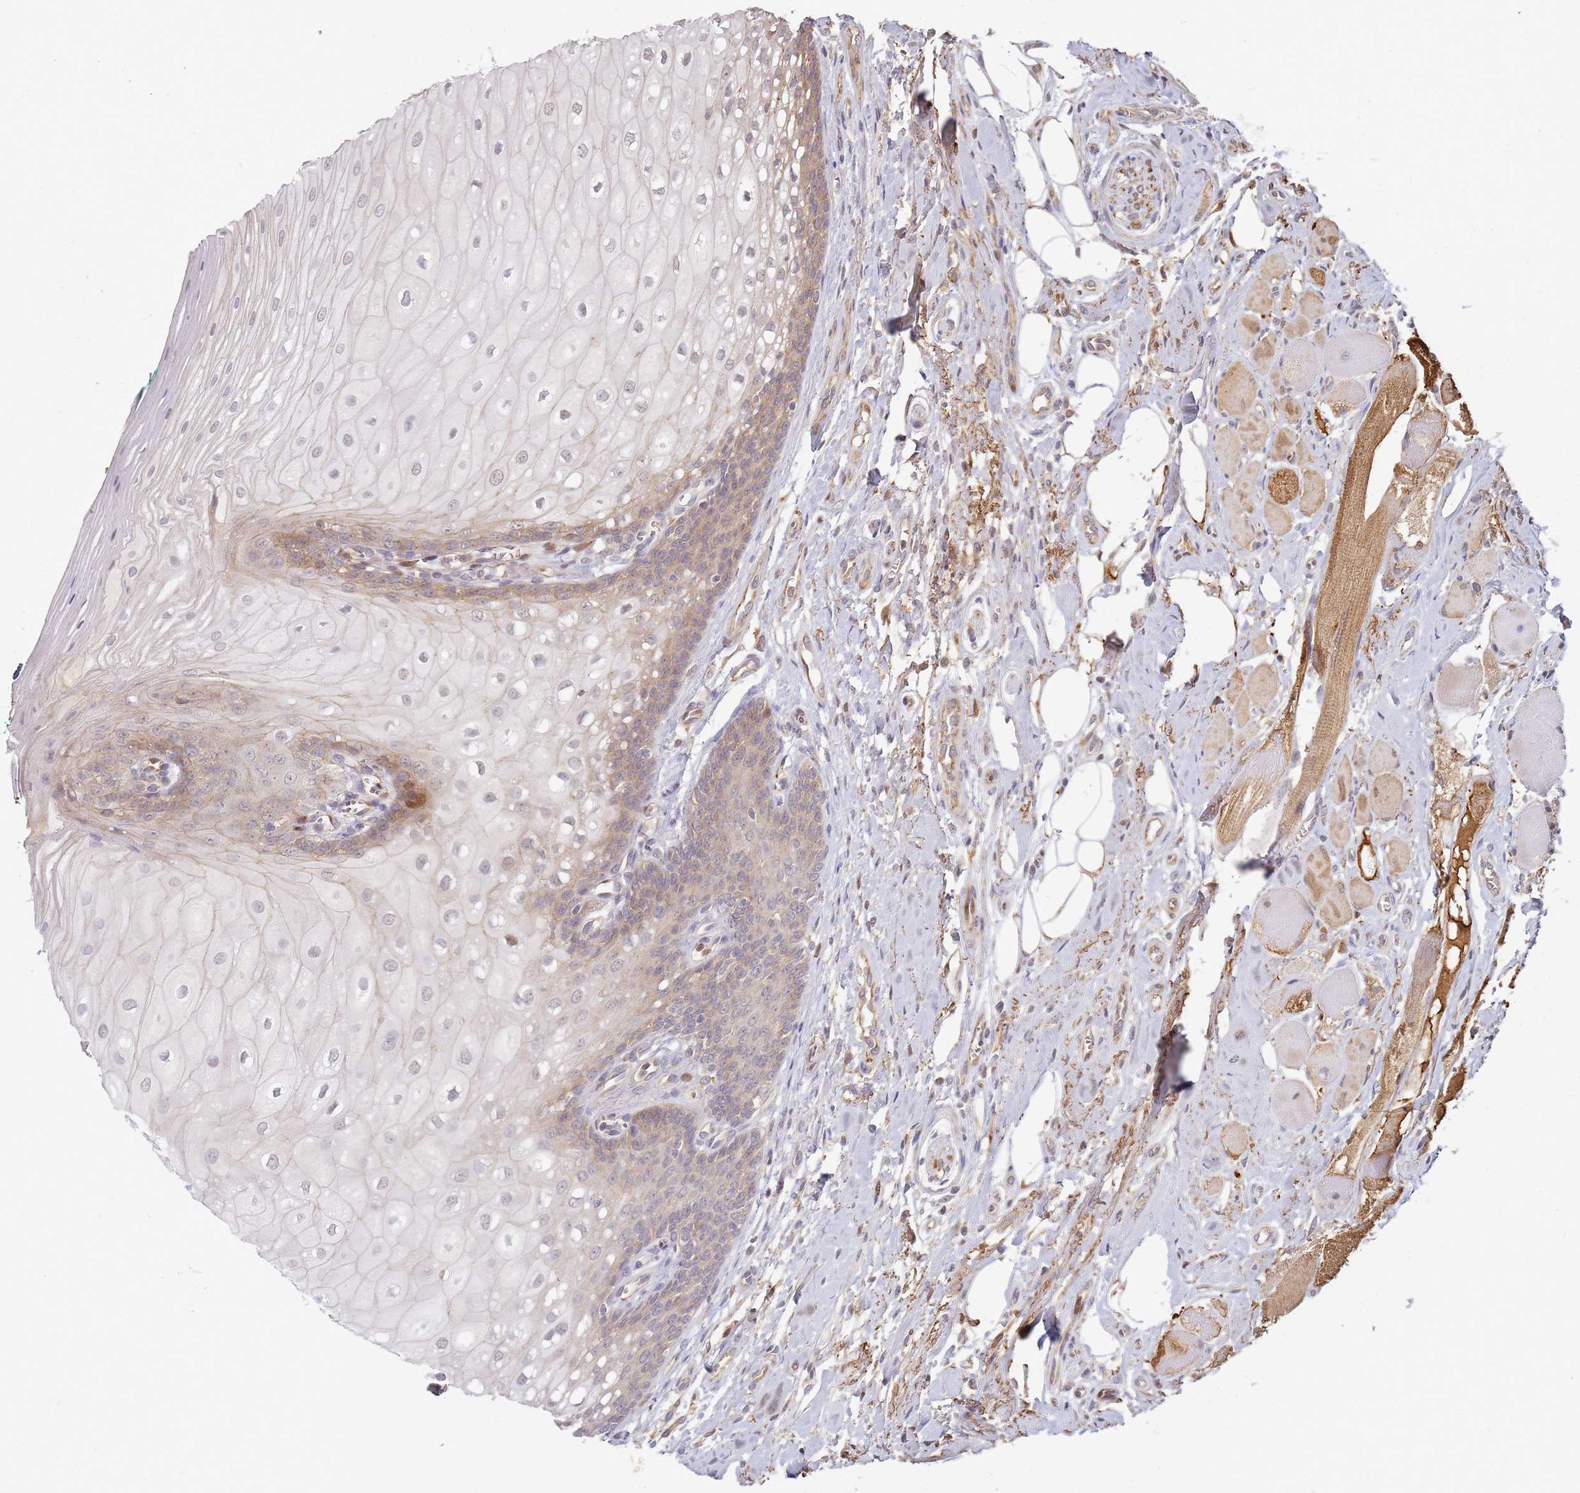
{"staining": {"intensity": "moderate", "quantity": "25%-75%", "location": "cytoplasmic/membranous"}, "tissue": "oral mucosa", "cell_type": "Squamous epithelial cells", "image_type": "normal", "snomed": [{"axis": "morphology", "description": "Normal tissue, NOS"}, {"axis": "morphology", "description": "Squamous cell carcinoma, NOS"}, {"axis": "topography", "description": "Oral tissue"}, {"axis": "topography", "description": "Tounge, NOS"}, {"axis": "topography", "description": "Head-Neck"}], "caption": "The image exhibits staining of normal oral mucosa, revealing moderate cytoplasmic/membranous protein staining (brown color) within squamous epithelial cells.", "gene": "MPEG1", "patient": {"sex": "male", "age": 79}}